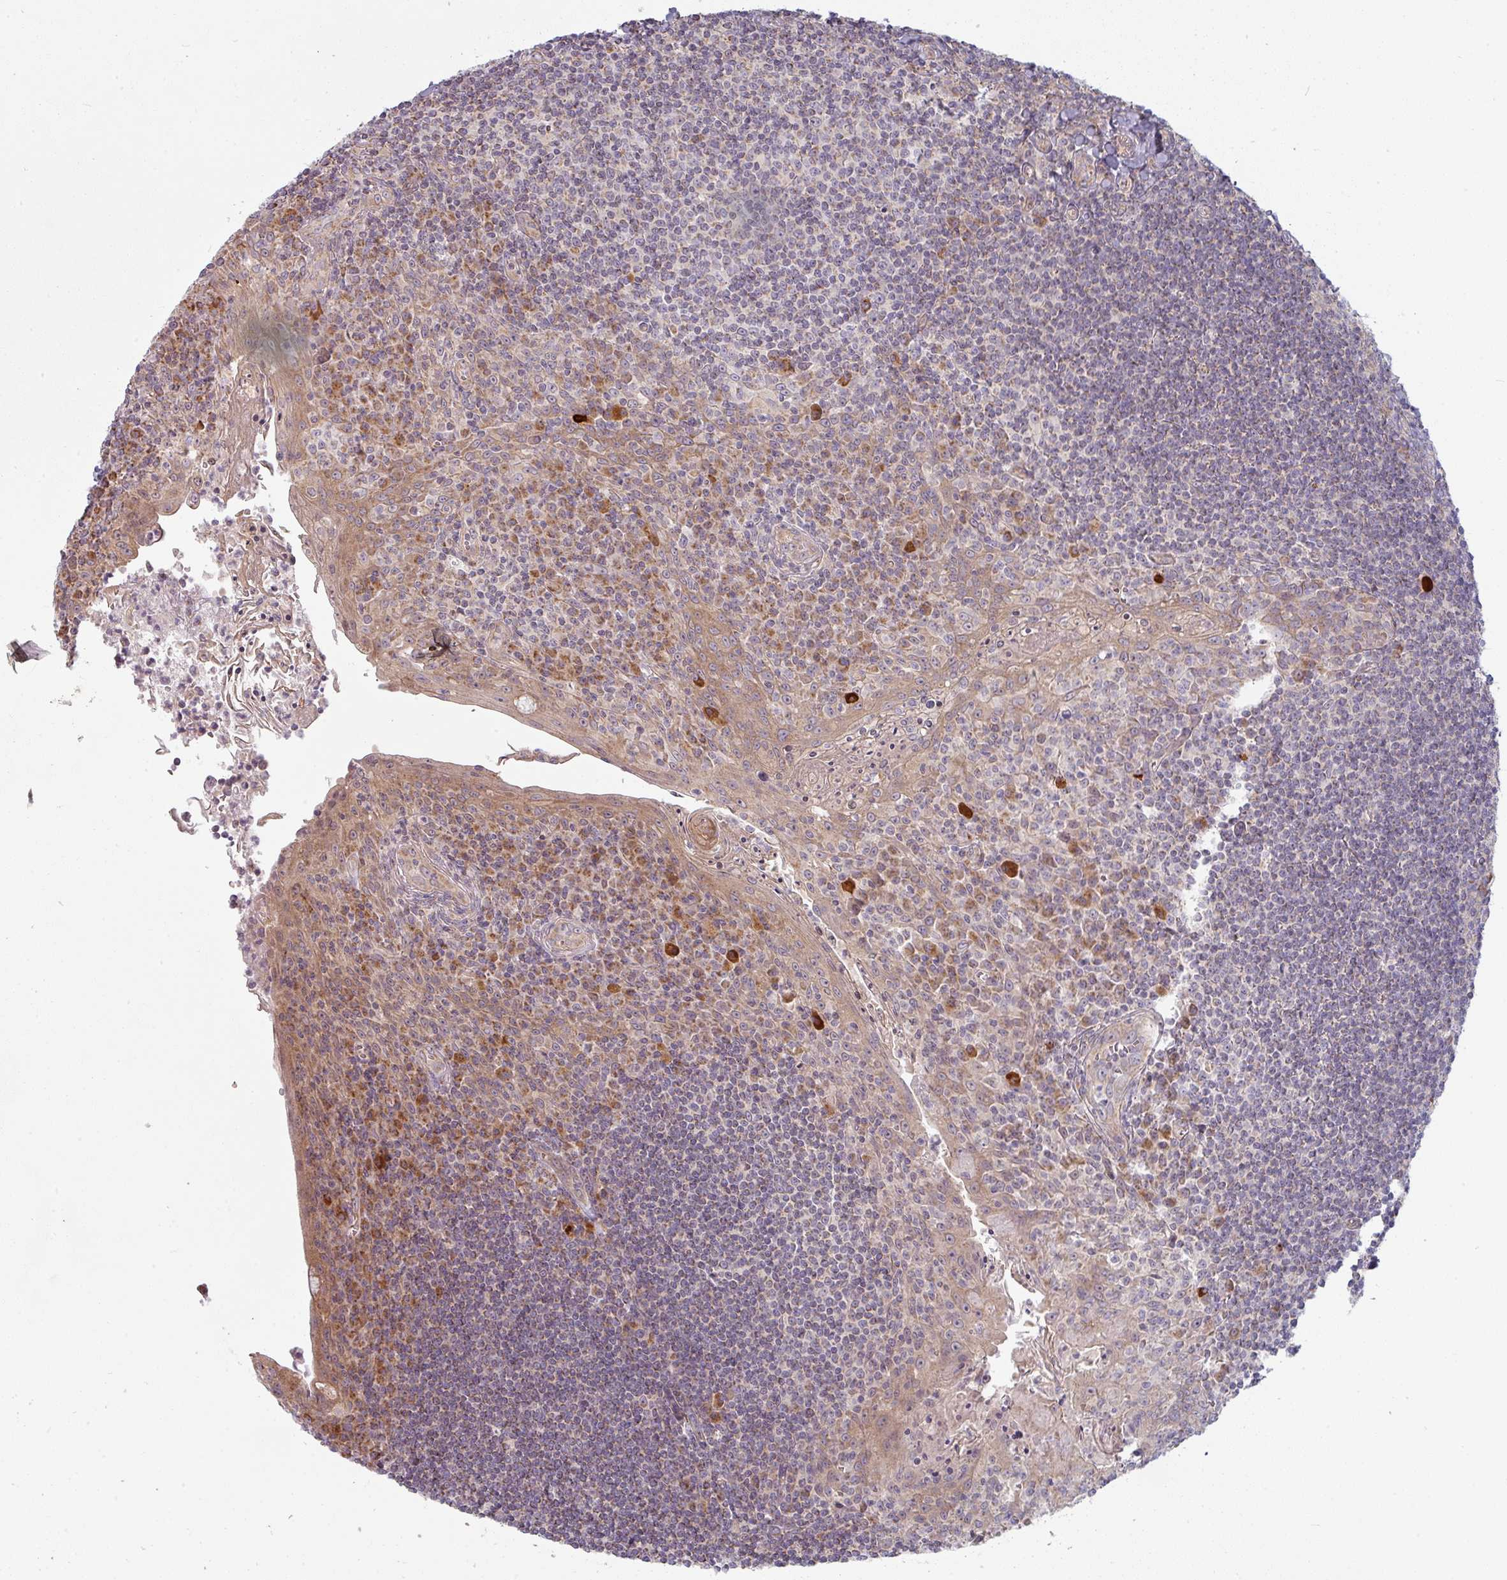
{"staining": {"intensity": "weak", "quantity": "<25%", "location": "cytoplasmic/membranous"}, "tissue": "tonsil", "cell_type": "Germinal center cells", "image_type": "normal", "snomed": [{"axis": "morphology", "description": "Normal tissue, NOS"}, {"axis": "topography", "description": "Tonsil"}], "caption": "Immunohistochemical staining of benign tonsil demonstrates no significant expression in germinal center cells.", "gene": "PLEKHJ1", "patient": {"sex": "male", "age": 27}}